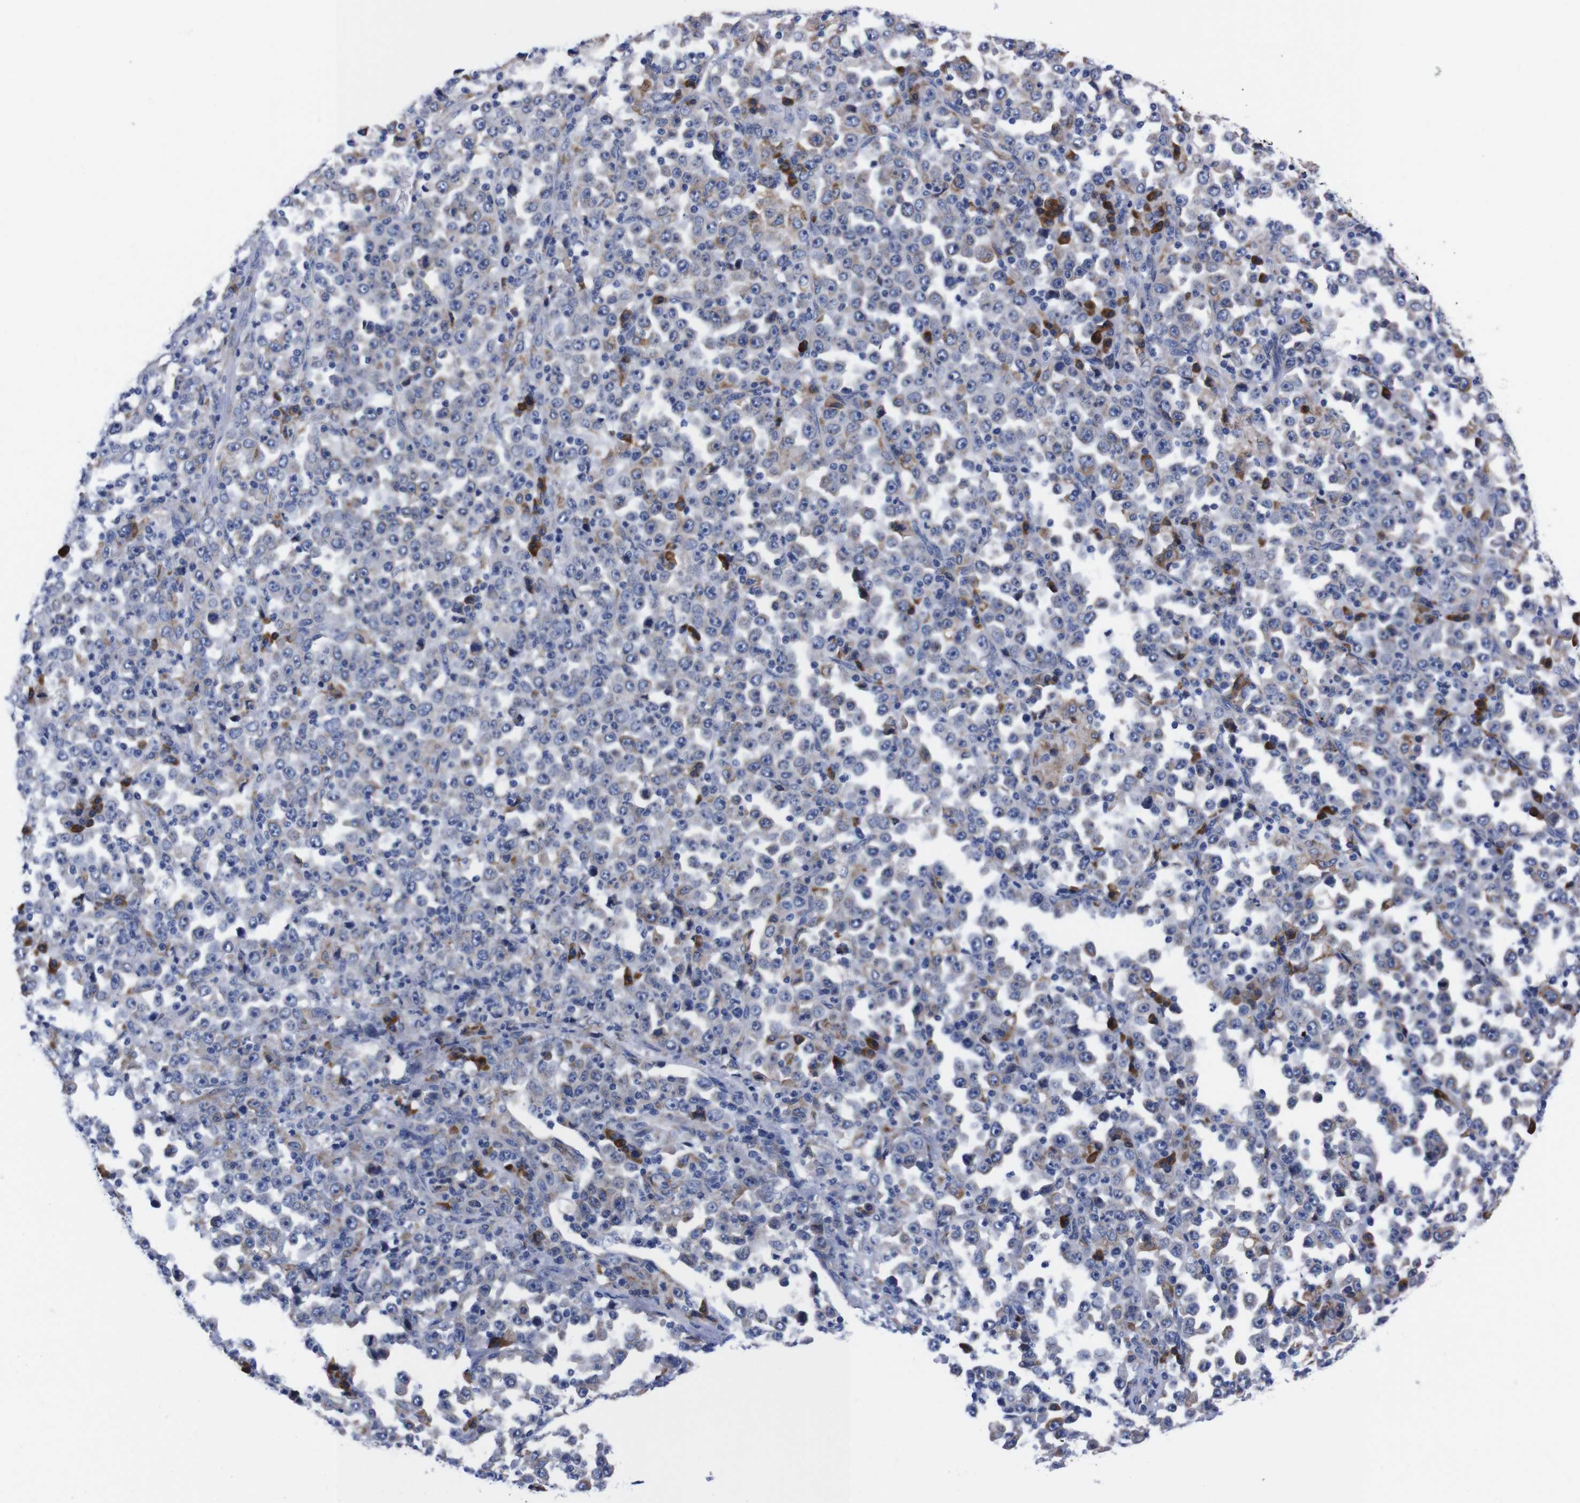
{"staining": {"intensity": "negative", "quantity": "none", "location": "none"}, "tissue": "stomach cancer", "cell_type": "Tumor cells", "image_type": "cancer", "snomed": [{"axis": "morphology", "description": "Normal tissue, NOS"}, {"axis": "morphology", "description": "Adenocarcinoma, NOS"}, {"axis": "topography", "description": "Stomach, upper"}, {"axis": "topography", "description": "Stomach"}], "caption": "Immunohistochemical staining of human stomach cancer (adenocarcinoma) shows no significant staining in tumor cells. (Stains: DAB (3,3'-diaminobenzidine) IHC with hematoxylin counter stain, Microscopy: brightfield microscopy at high magnification).", "gene": "NEBL", "patient": {"sex": "male", "age": 59}}